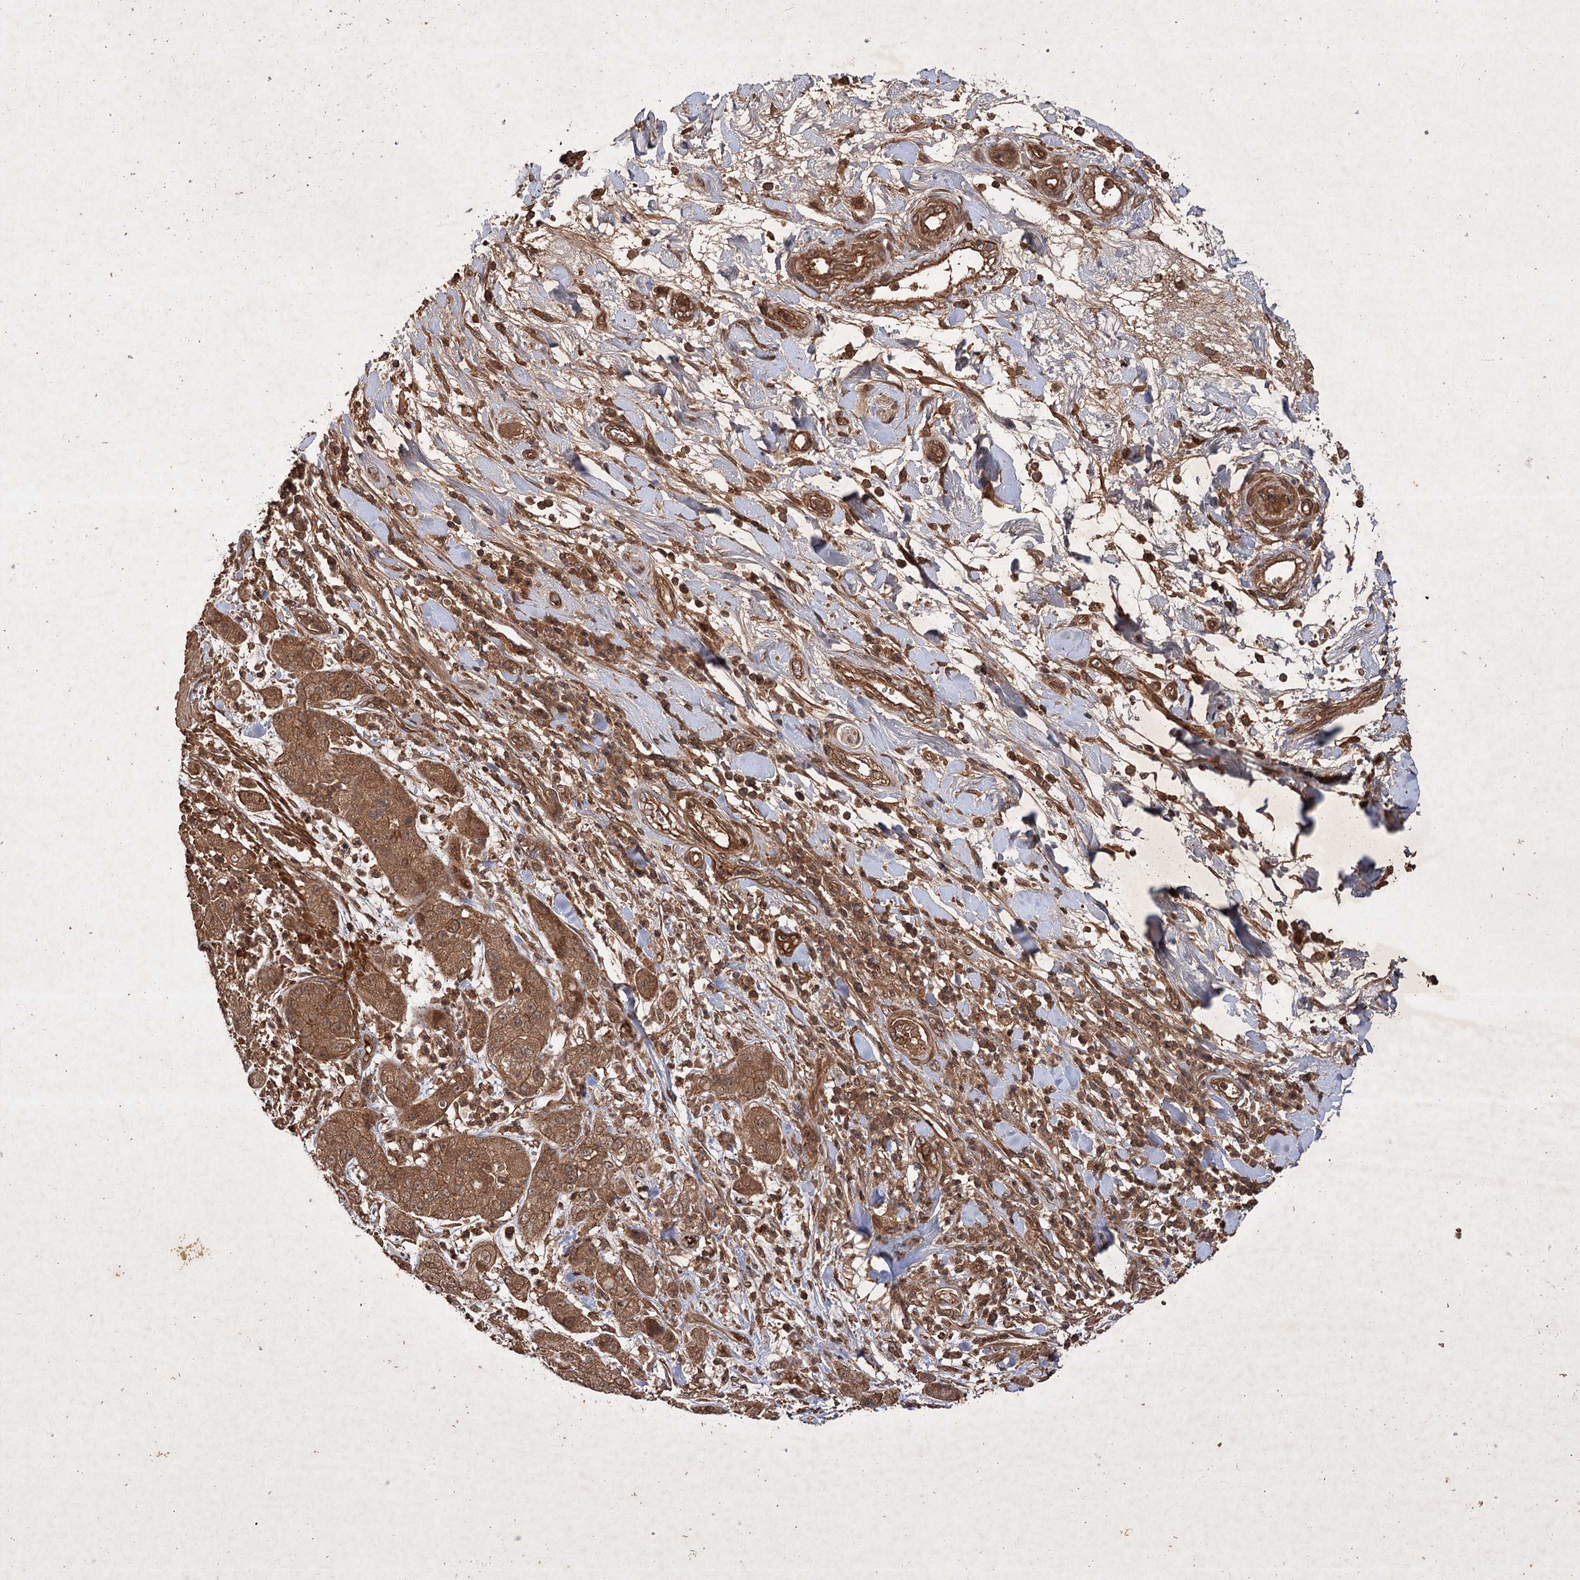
{"staining": {"intensity": "moderate", "quantity": ">75%", "location": "cytoplasmic/membranous,nuclear"}, "tissue": "pancreatic cancer", "cell_type": "Tumor cells", "image_type": "cancer", "snomed": [{"axis": "morphology", "description": "Adenocarcinoma, NOS"}, {"axis": "topography", "description": "Pancreas"}], "caption": "DAB immunohistochemical staining of human pancreatic adenocarcinoma exhibits moderate cytoplasmic/membranous and nuclear protein positivity in approximately >75% of tumor cells. (IHC, brightfield microscopy, high magnification).", "gene": "ADK", "patient": {"sex": "female", "age": 78}}